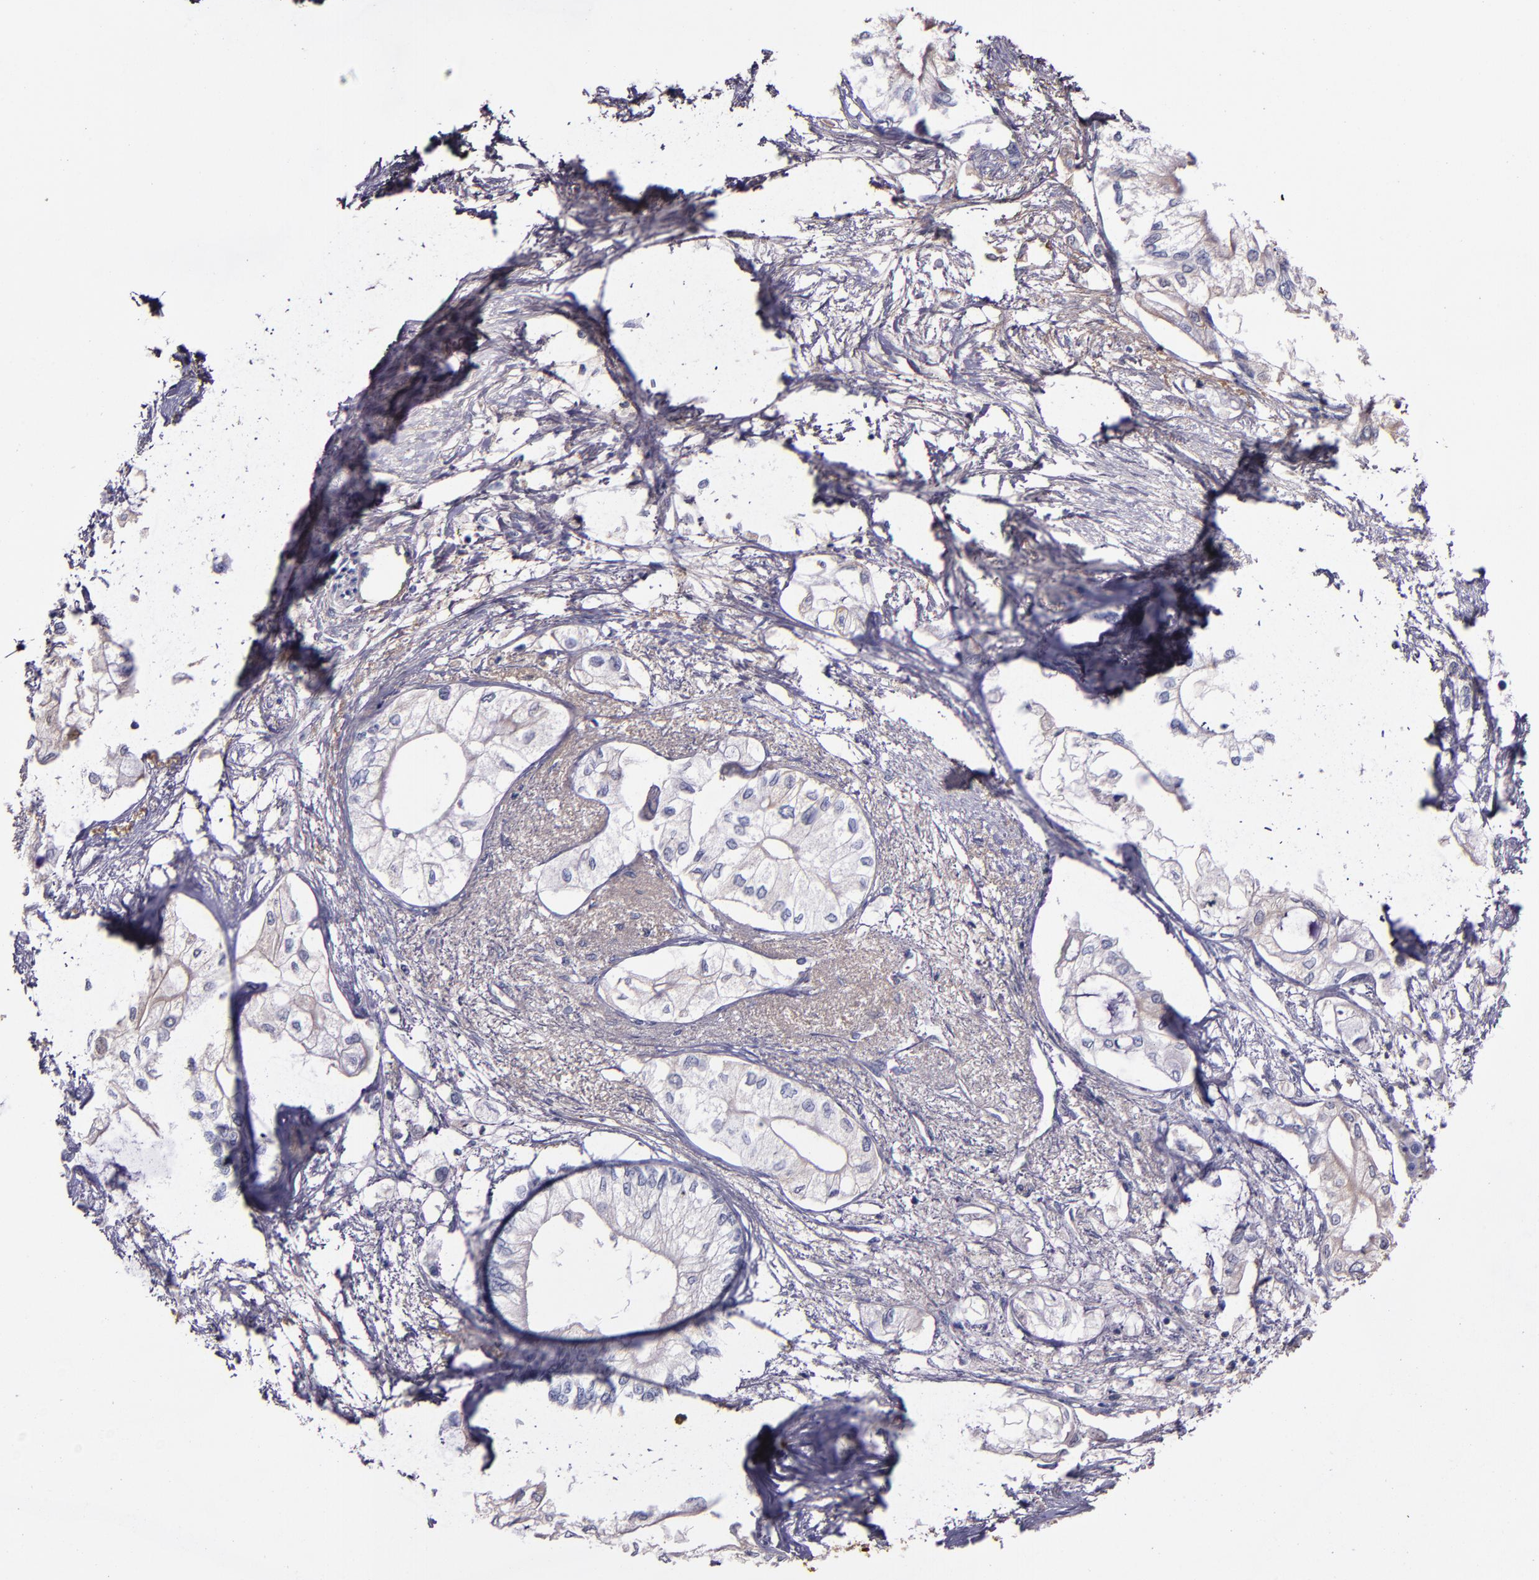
{"staining": {"intensity": "weak", "quantity": "25%-75%", "location": "cytoplasmic/membranous"}, "tissue": "pancreatic cancer", "cell_type": "Tumor cells", "image_type": "cancer", "snomed": [{"axis": "morphology", "description": "Adenocarcinoma, NOS"}, {"axis": "topography", "description": "Pancreas"}], "caption": "Human adenocarcinoma (pancreatic) stained for a protein (brown) exhibits weak cytoplasmic/membranous positive staining in about 25%-75% of tumor cells.", "gene": "A2M", "patient": {"sex": "male", "age": 79}}